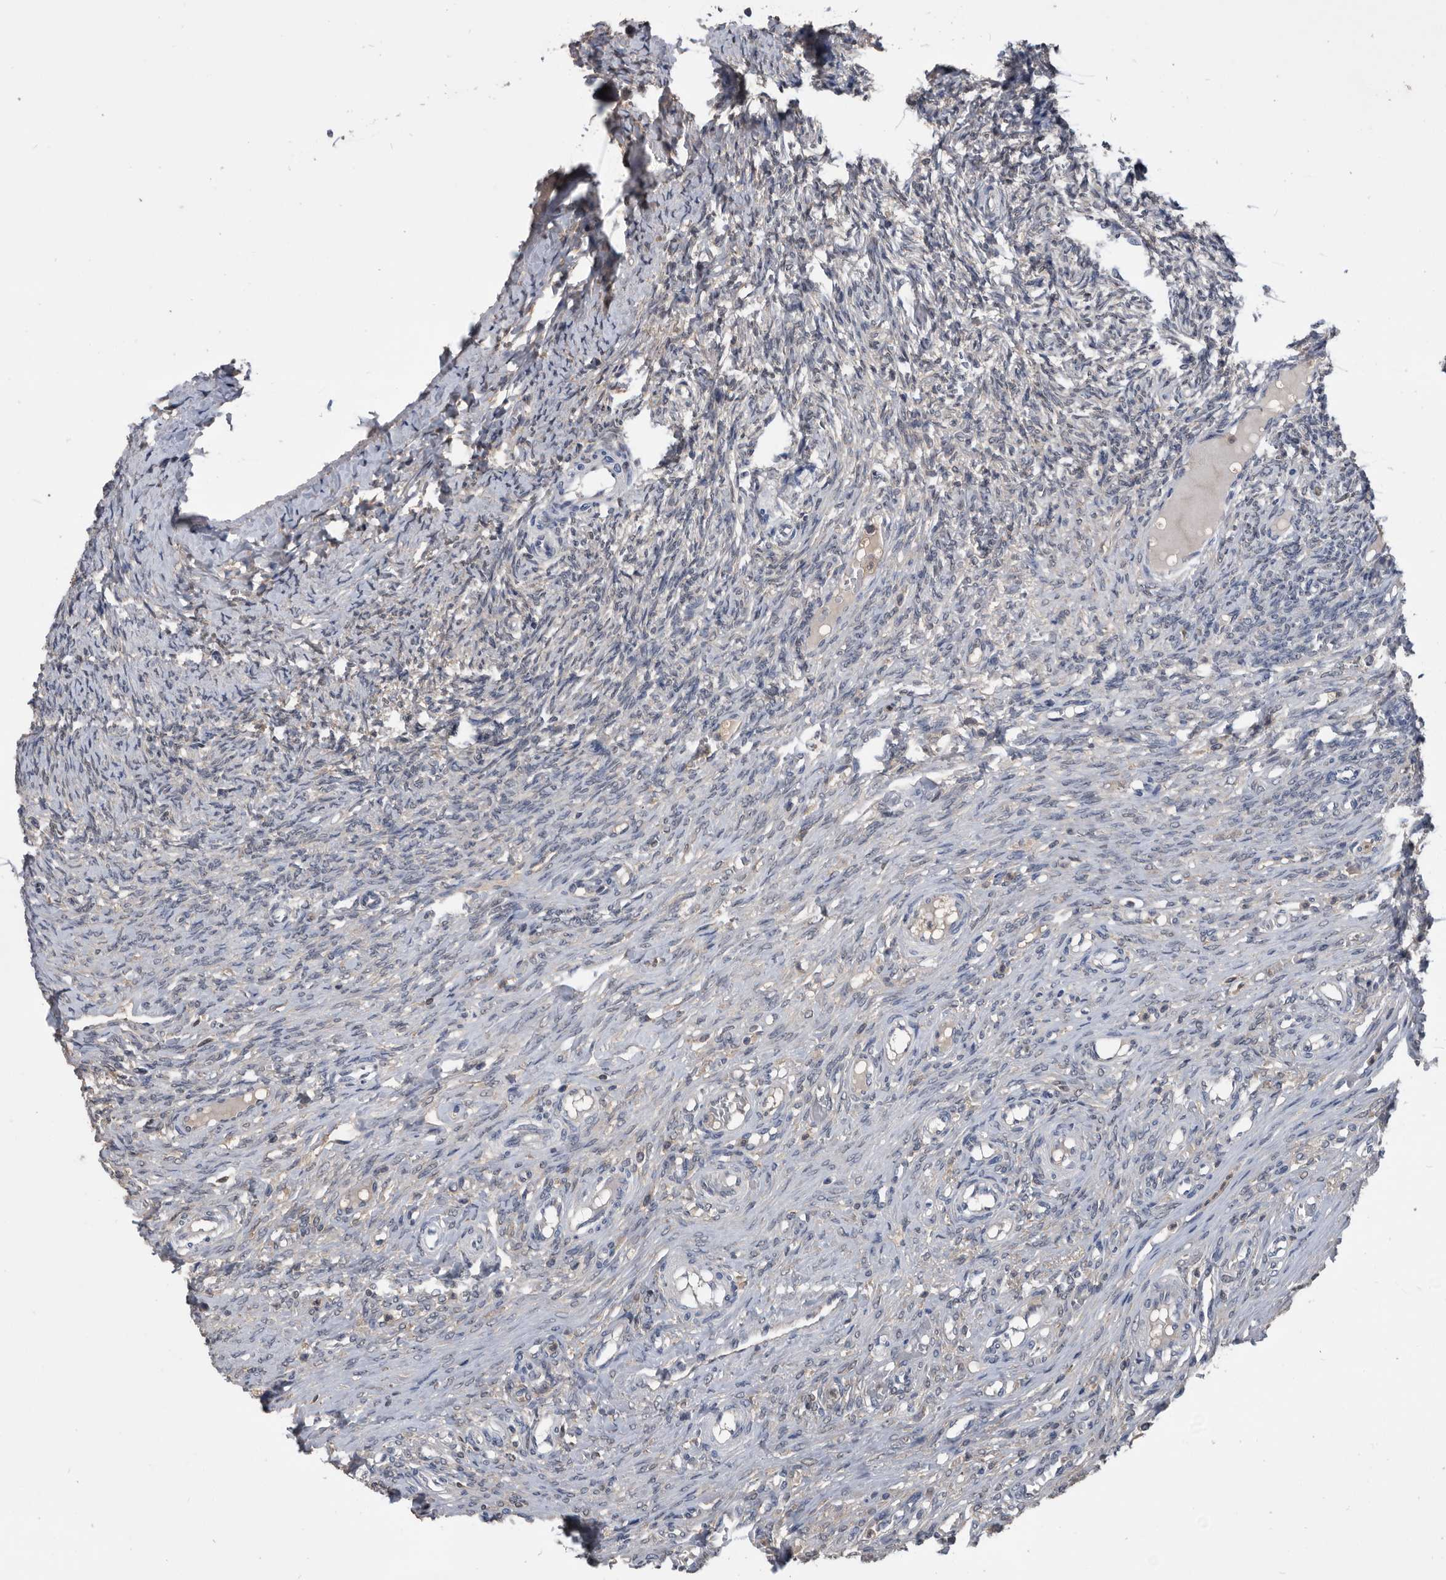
{"staining": {"intensity": "moderate", "quantity": ">75%", "location": "cytoplasmic/membranous"}, "tissue": "ovary", "cell_type": "Follicle cells", "image_type": "normal", "snomed": [{"axis": "morphology", "description": "Adenocarcinoma, NOS"}, {"axis": "topography", "description": "Endometrium"}], "caption": "The micrograph shows staining of benign ovary, revealing moderate cytoplasmic/membranous protein staining (brown color) within follicle cells.", "gene": "PDXK", "patient": {"sex": "female", "age": 32}}